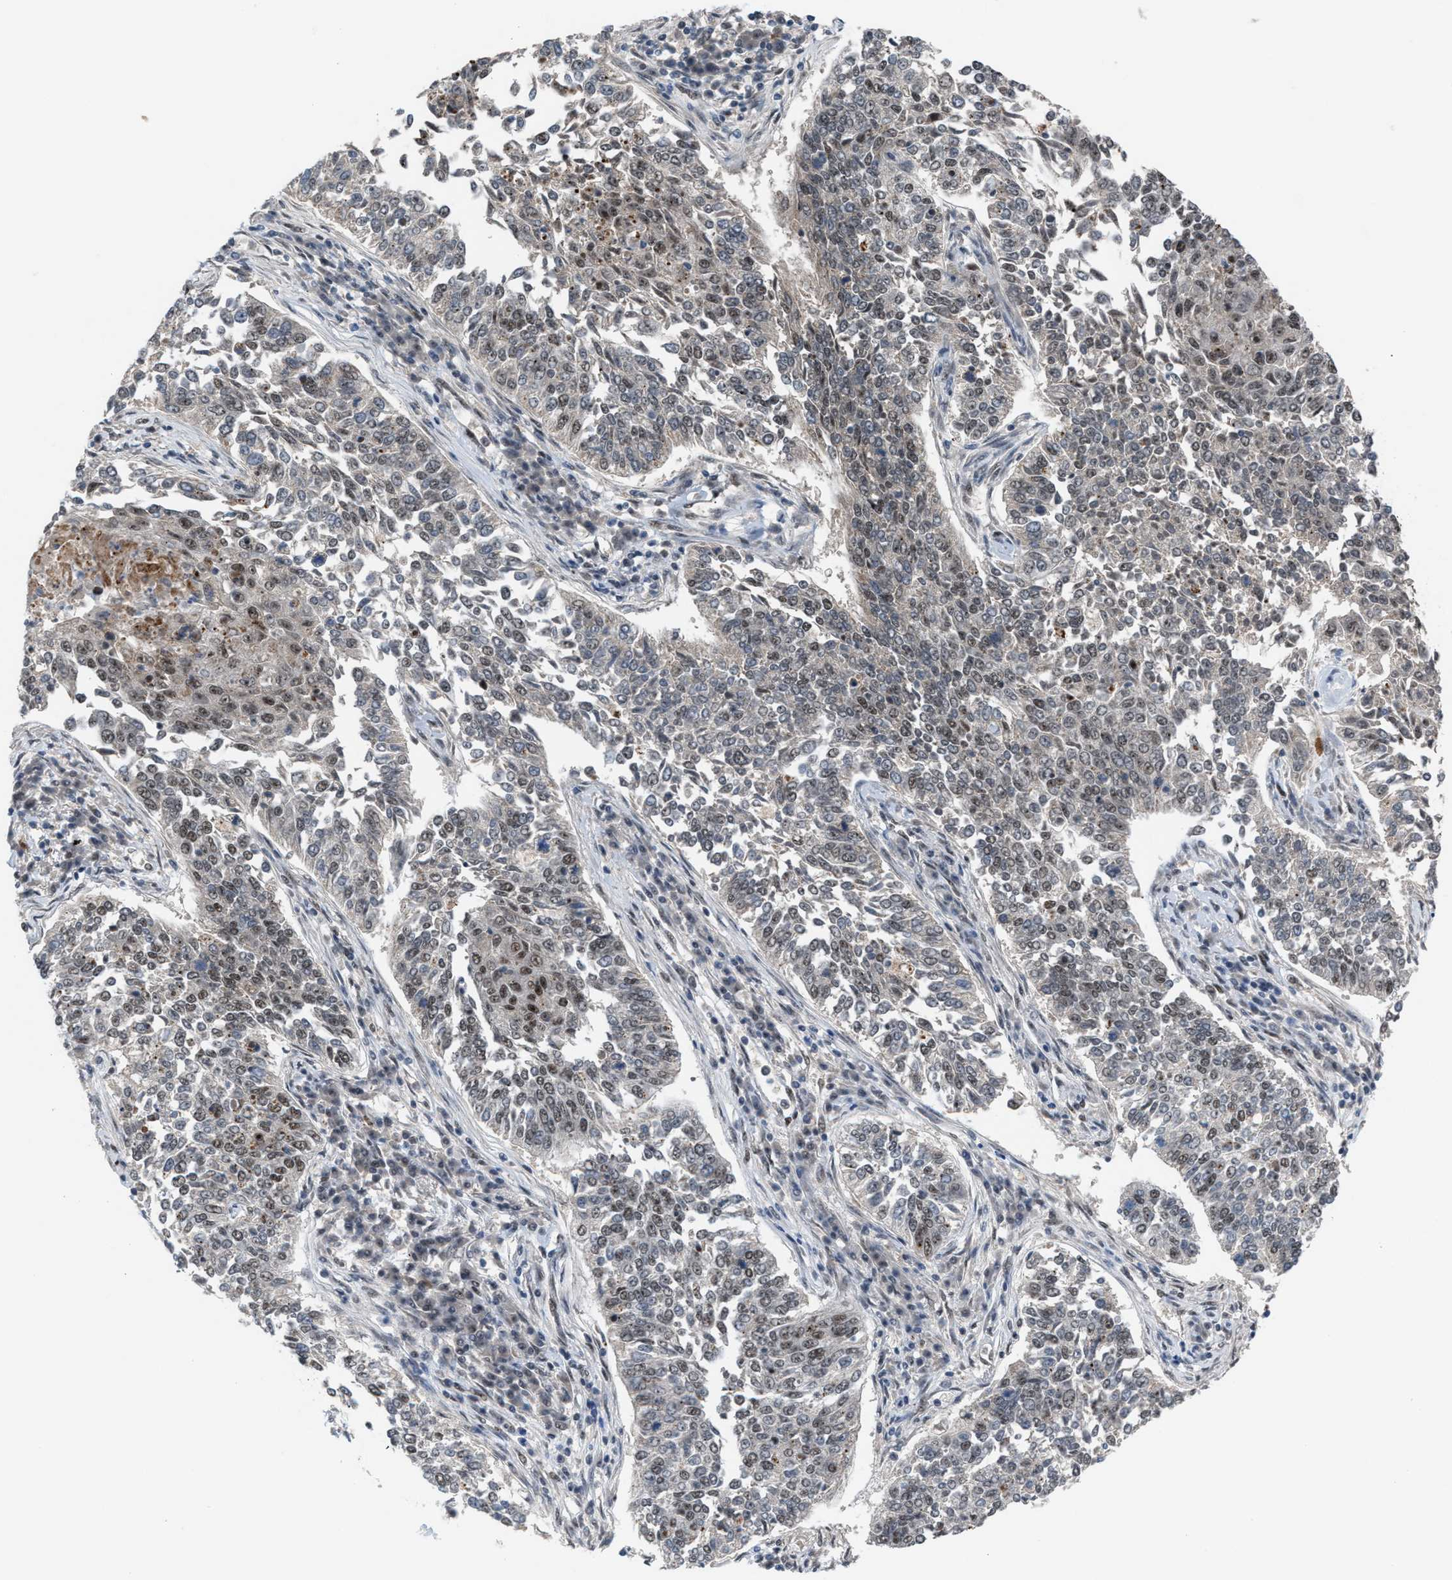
{"staining": {"intensity": "moderate", "quantity": "<25%", "location": "nuclear"}, "tissue": "lung cancer", "cell_type": "Tumor cells", "image_type": "cancer", "snomed": [{"axis": "morphology", "description": "Normal tissue, NOS"}, {"axis": "morphology", "description": "Squamous cell carcinoma, NOS"}, {"axis": "topography", "description": "Cartilage tissue"}, {"axis": "topography", "description": "Bronchus"}, {"axis": "topography", "description": "Lung"}], "caption": "This is an image of immunohistochemistry staining of lung squamous cell carcinoma, which shows moderate staining in the nuclear of tumor cells.", "gene": "PRPF4", "patient": {"sex": "female", "age": 49}}